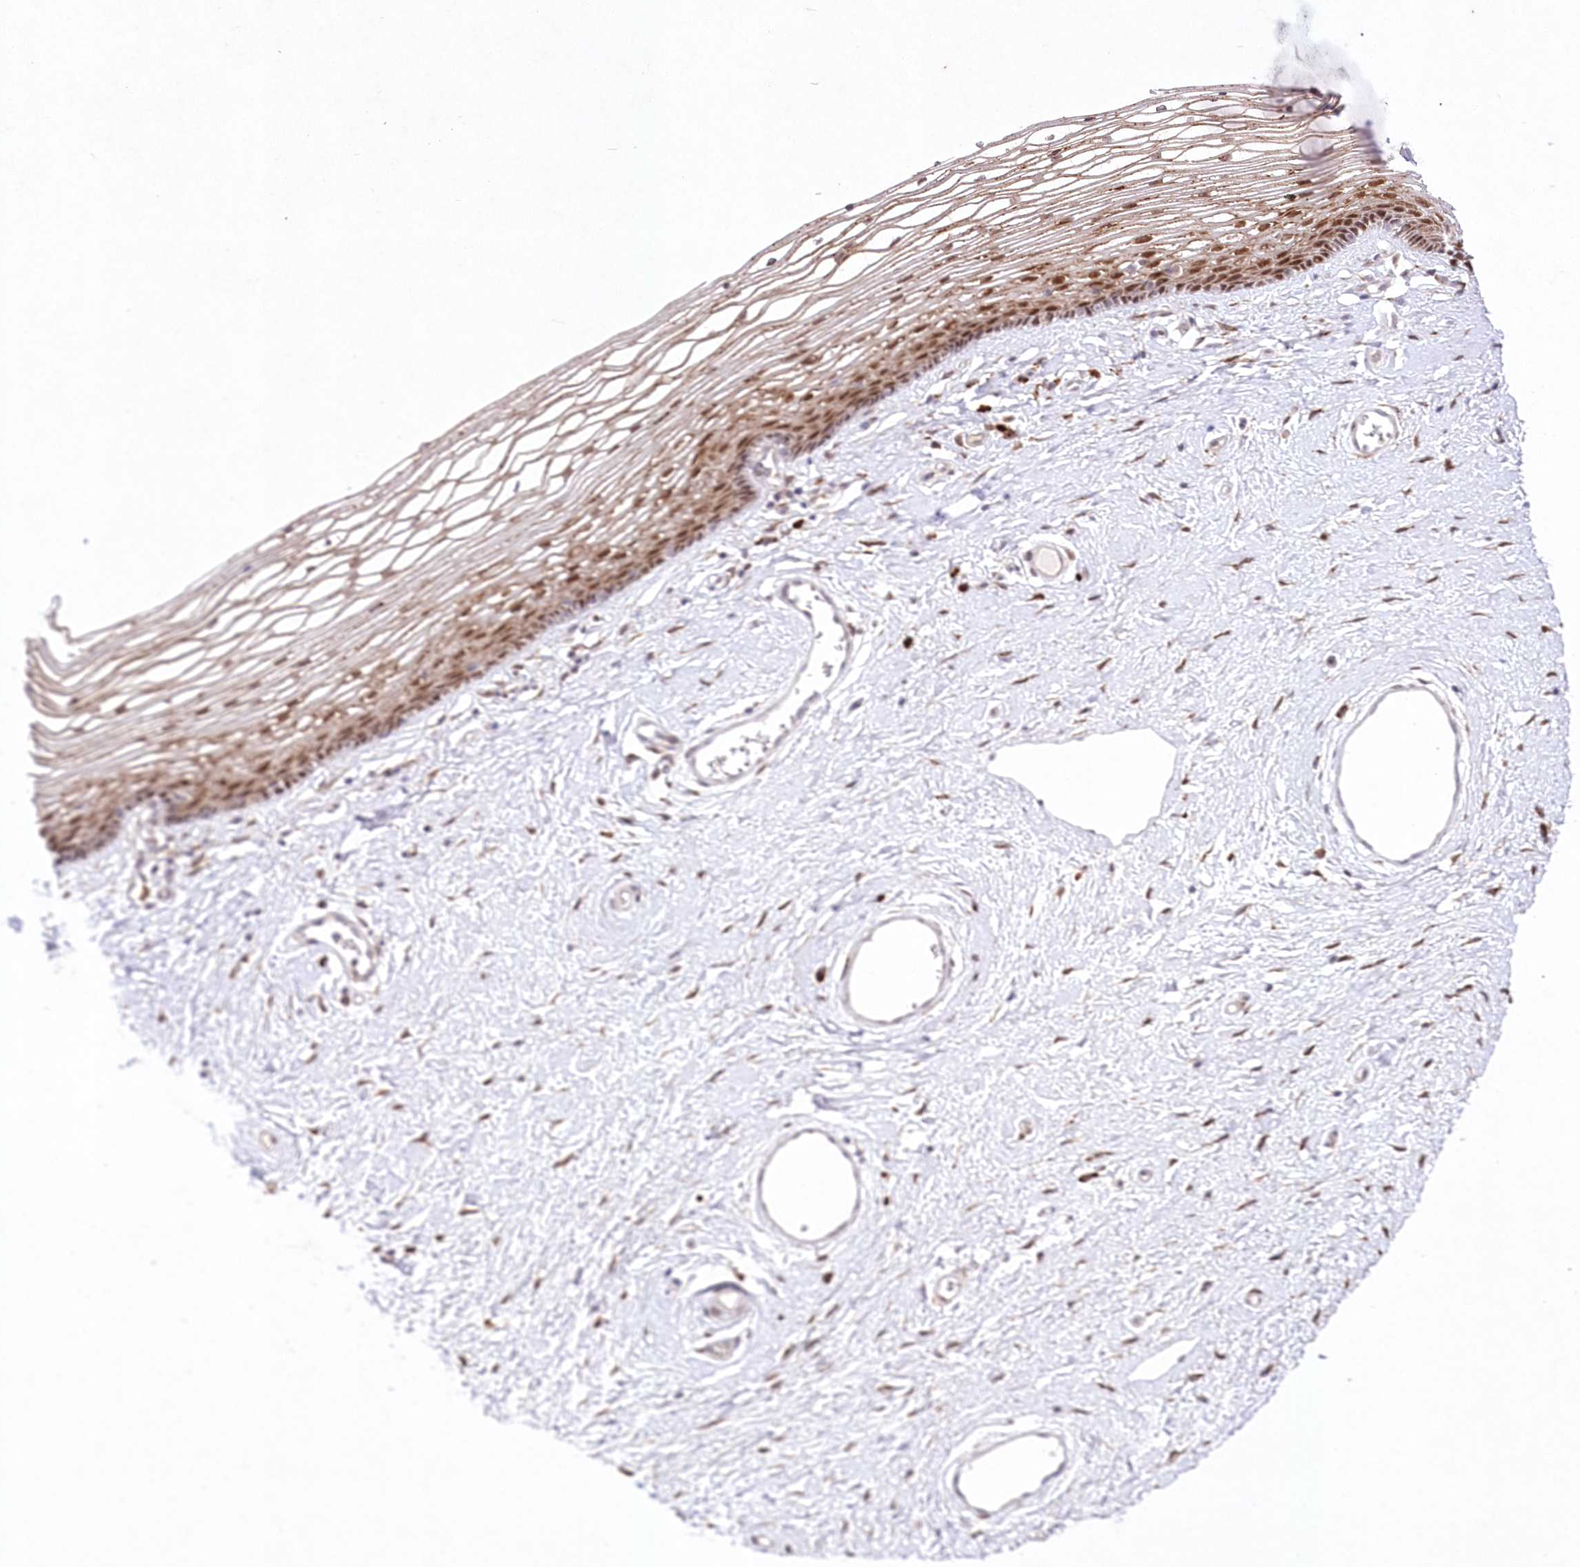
{"staining": {"intensity": "moderate", "quantity": ">75%", "location": "nuclear"}, "tissue": "vagina", "cell_type": "Squamous epithelial cells", "image_type": "normal", "snomed": [{"axis": "morphology", "description": "Normal tissue, NOS"}, {"axis": "topography", "description": "Vagina"}], "caption": "The micrograph demonstrates a brown stain indicating the presence of a protein in the nuclear of squamous epithelial cells in vagina. (DAB (3,3'-diaminobenzidine) IHC, brown staining for protein, blue staining for nuclei).", "gene": "LDB1", "patient": {"sex": "female", "age": 46}}